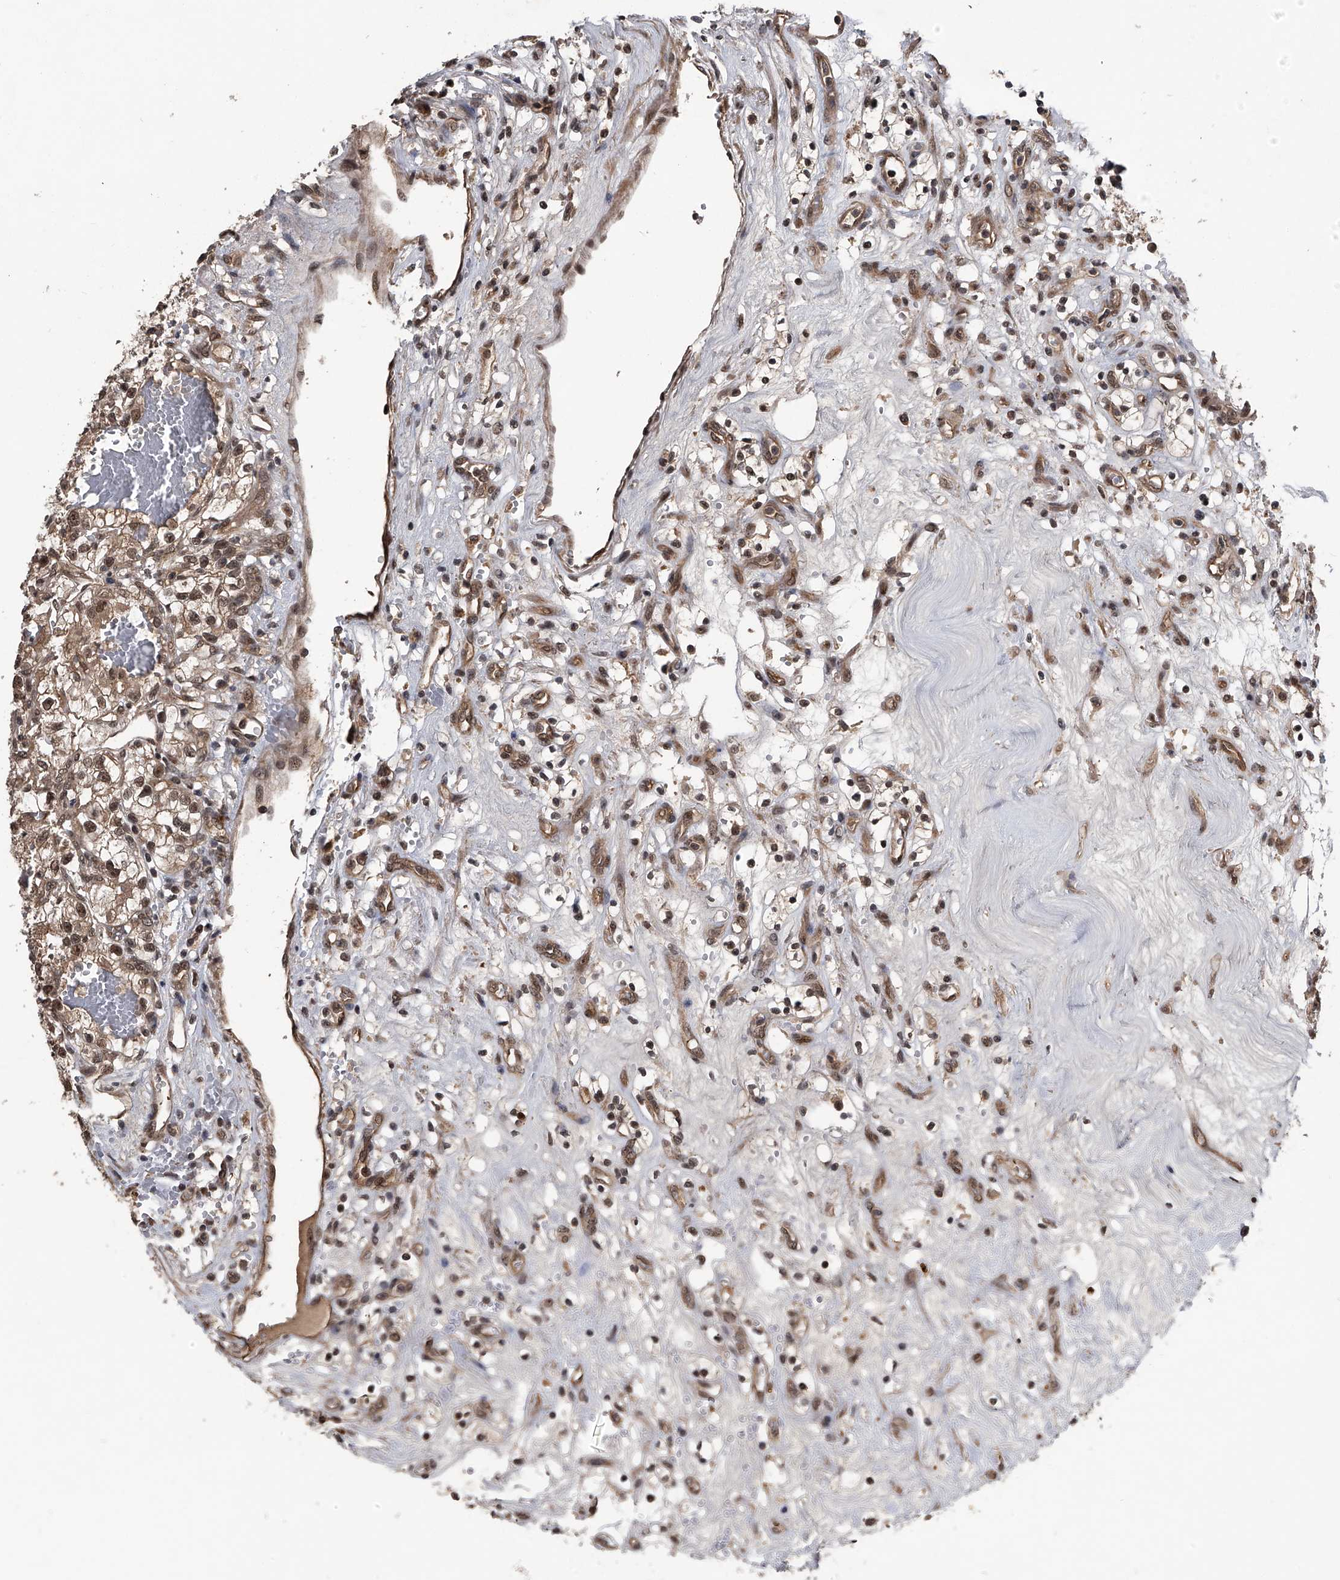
{"staining": {"intensity": "weak", "quantity": "25%-75%", "location": "cytoplasmic/membranous,nuclear"}, "tissue": "renal cancer", "cell_type": "Tumor cells", "image_type": "cancer", "snomed": [{"axis": "morphology", "description": "Adenocarcinoma, NOS"}, {"axis": "topography", "description": "Kidney"}], "caption": "Immunohistochemical staining of human adenocarcinoma (renal) displays low levels of weak cytoplasmic/membranous and nuclear staining in about 25%-75% of tumor cells.", "gene": "SLC12A8", "patient": {"sex": "female", "age": 57}}